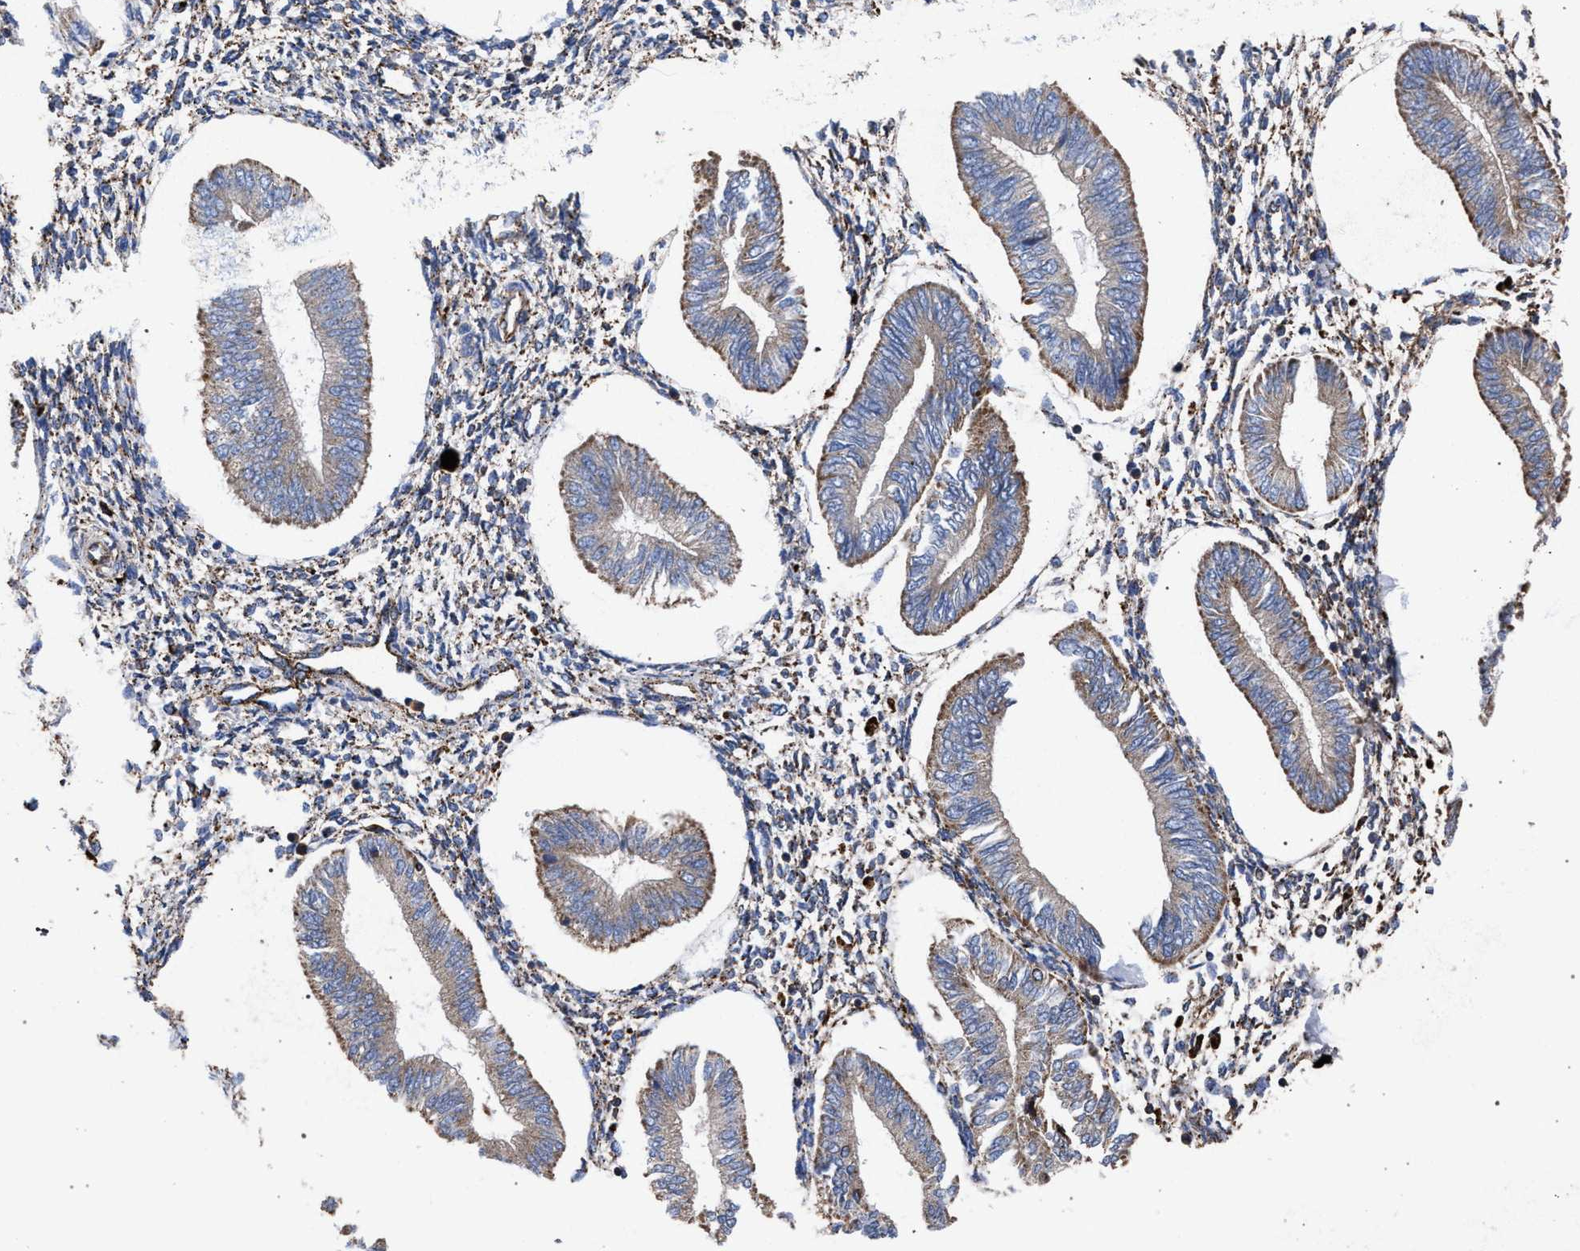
{"staining": {"intensity": "moderate", "quantity": "25%-75%", "location": "cytoplasmic/membranous"}, "tissue": "endometrium", "cell_type": "Cells in endometrial stroma", "image_type": "normal", "snomed": [{"axis": "morphology", "description": "Normal tissue, NOS"}, {"axis": "topography", "description": "Endometrium"}], "caption": "High-power microscopy captured an immunohistochemistry histopathology image of unremarkable endometrium, revealing moderate cytoplasmic/membranous expression in about 25%-75% of cells in endometrial stroma.", "gene": "PPT1", "patient": {"sex": "female", "age": 50}}